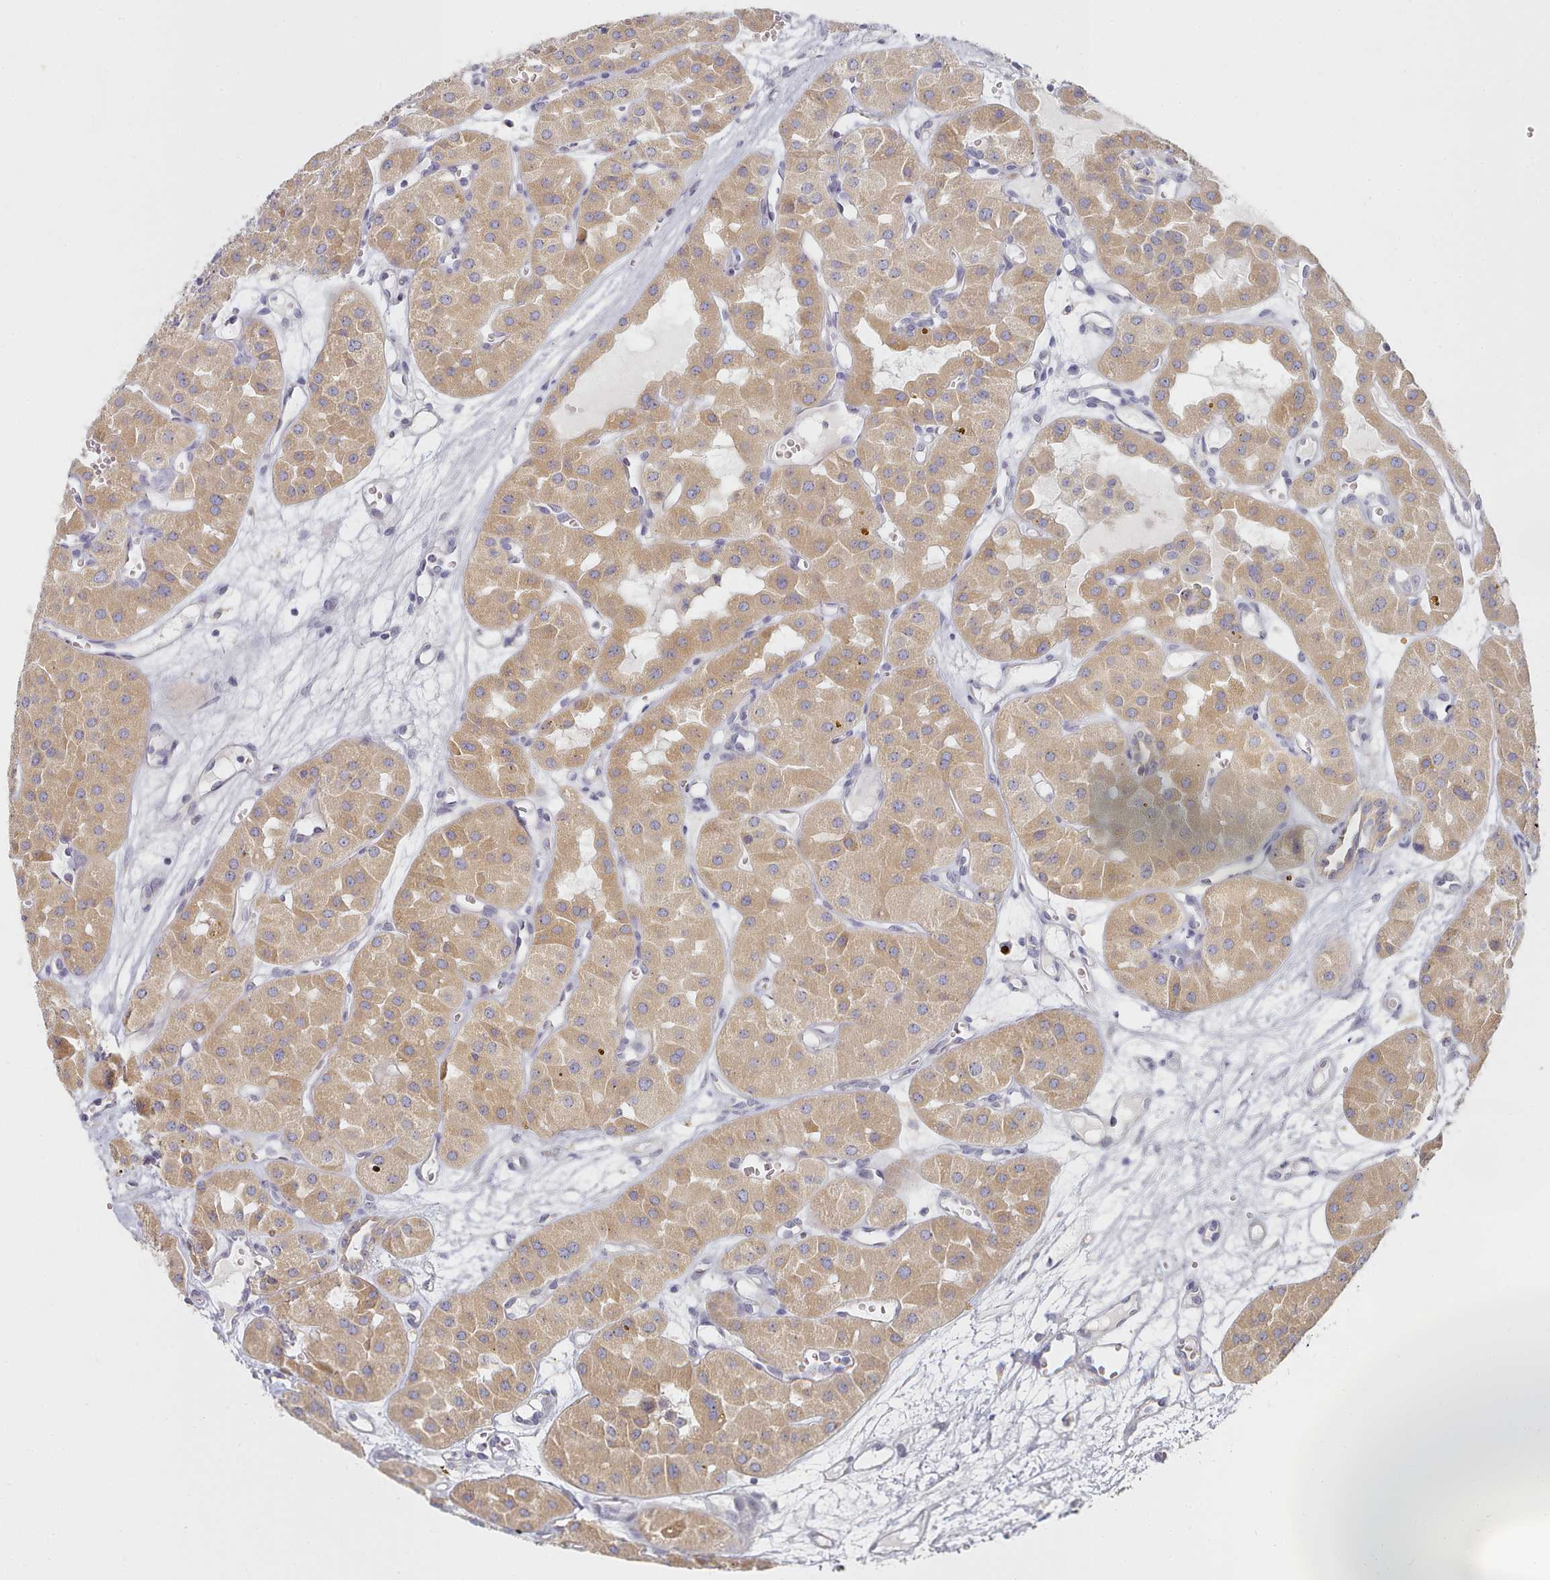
{"staining": {"intensity": "moderate", "quantity": ">75%", "location": "cytoplasmic/membranous"}, "tissue": "renal cancer", "cell_type": "Tumor cells", "image_type": "cancer", "snomed": [{"axis": "morphology", "description": "Carcinoma, NOS"}, {"axis": "topography", "description": "Kidney"}], "caption": "Tumor cells display medium levels of moderate cytoplasmic/membranous staining in about >75% of cells in human renal carcinoma.", "gene": "TYW1B", "patient": {"sex": "female", "age": 75}}